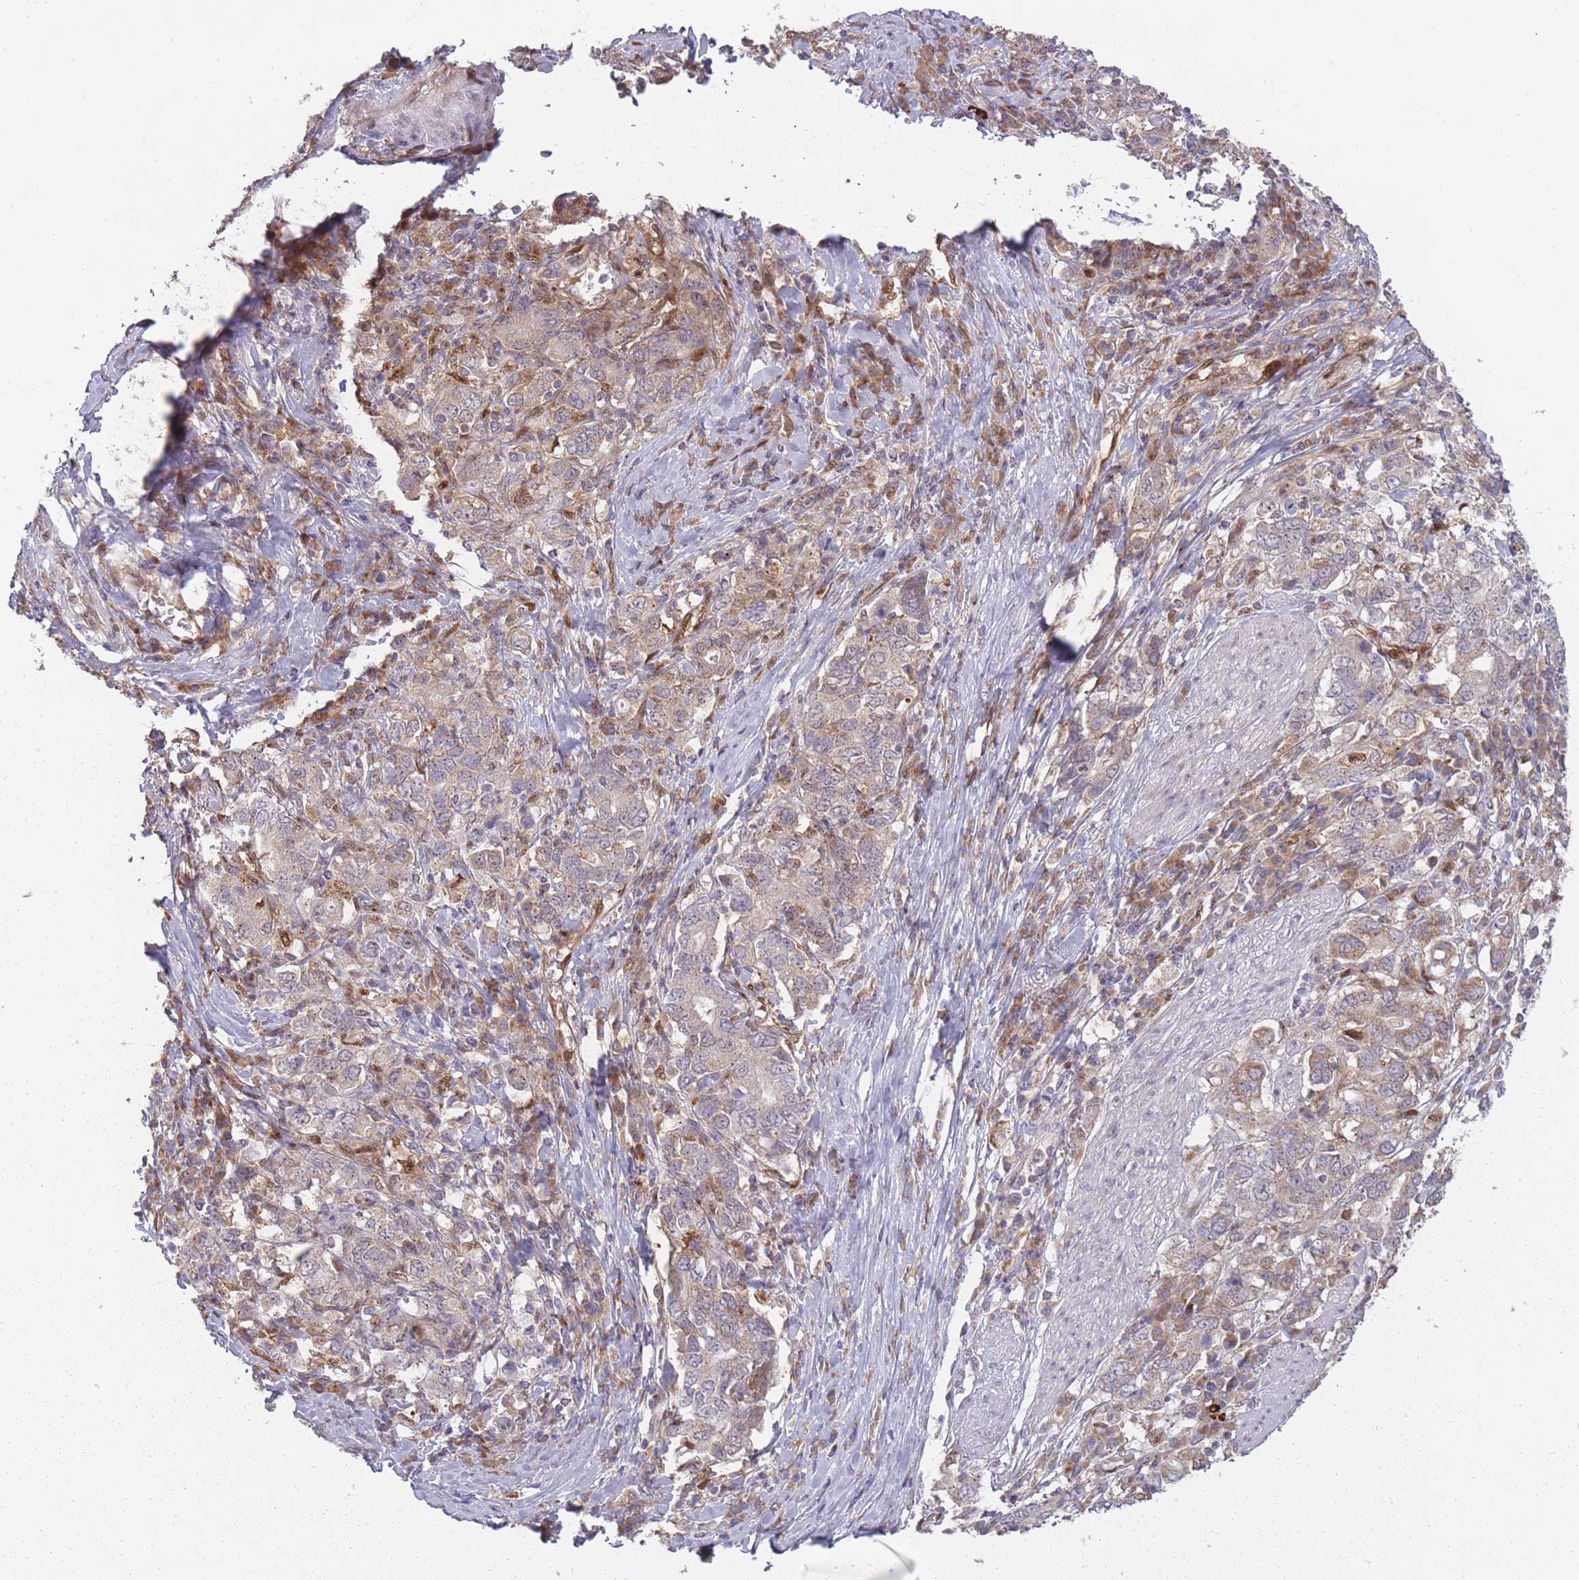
{"staining": {"intensity": "weak", "quantity": "<25%", "location": "cytoplasmic/membranous"}, "tissue": "stomach cancer", "cell_type": "Tumor cells", "image_type": "cancer", "snomed": [{"axis": "morphology", "description": "Adenocarcinoma, NOS"}, {"axis": "topography", "description": "Stomach, upper"}, {"axis": "topography", "description": "Stomach"}], "caption": "Histopathology image shows no significant protein staining in tumor cells of stomach cancer (adenocarcinoma).", "gene": "LGALS9", "patient": {"sex": "male", "age": 62}}